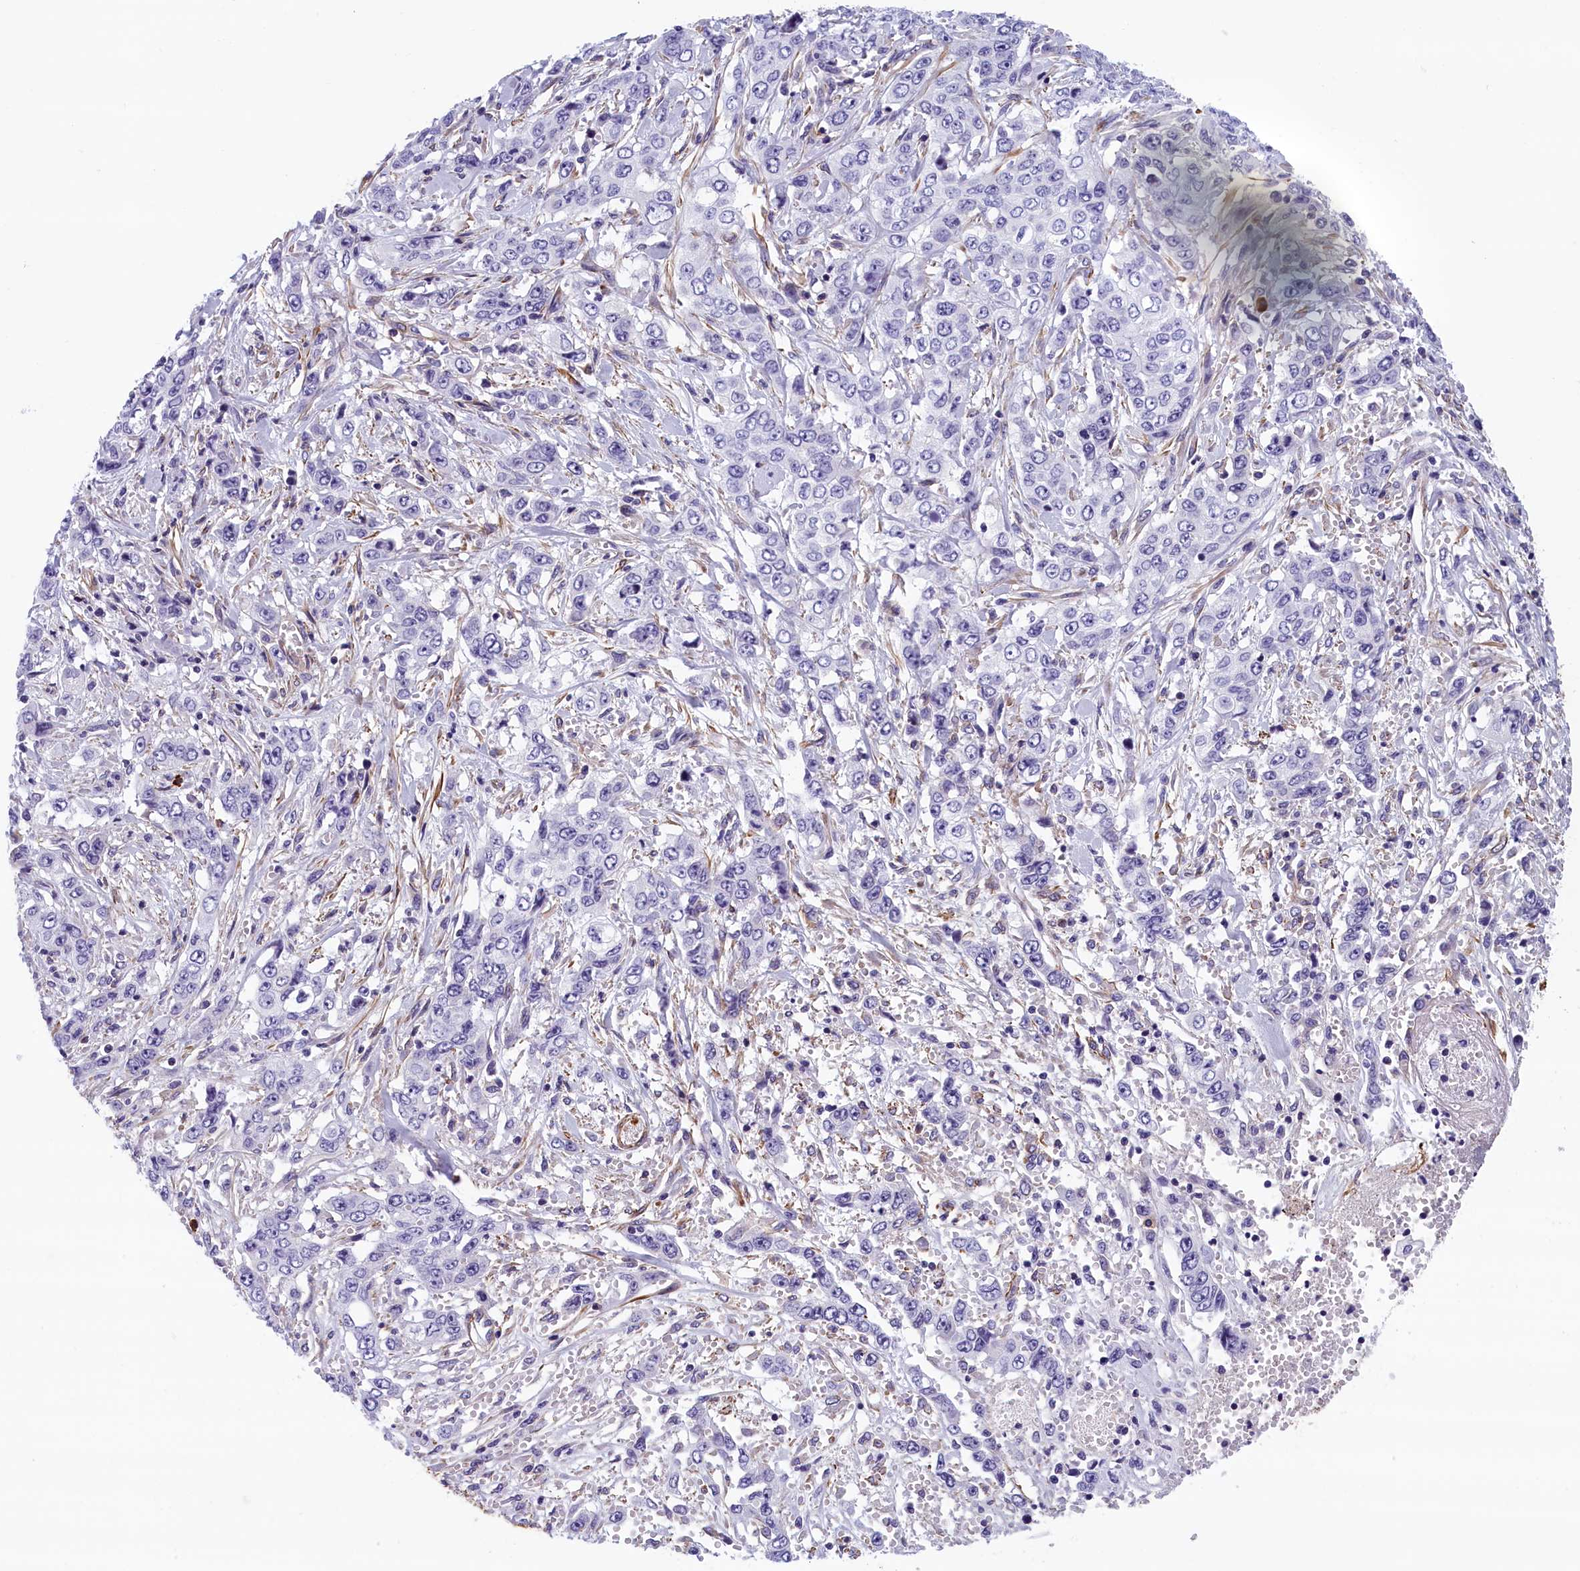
{"staining": {"intensity": "negative", "quantity": "none", "location": "none"}, "tissue": "stomach cancer", "cell_type": "Tumor cells", "image_type": "cancer", "snomed": [{"axis": "morphology", "description": "Adenocarcinoma, NOS"}, {"axis": "topography", "description": "Stomach, upper"}], "caption": "Immunohistochemistry of stomach adenocarcinoma exhibits no expression in tumor cells.", "gene": "BCL2L13", "patient": {"sex": "male", "age": 62}}